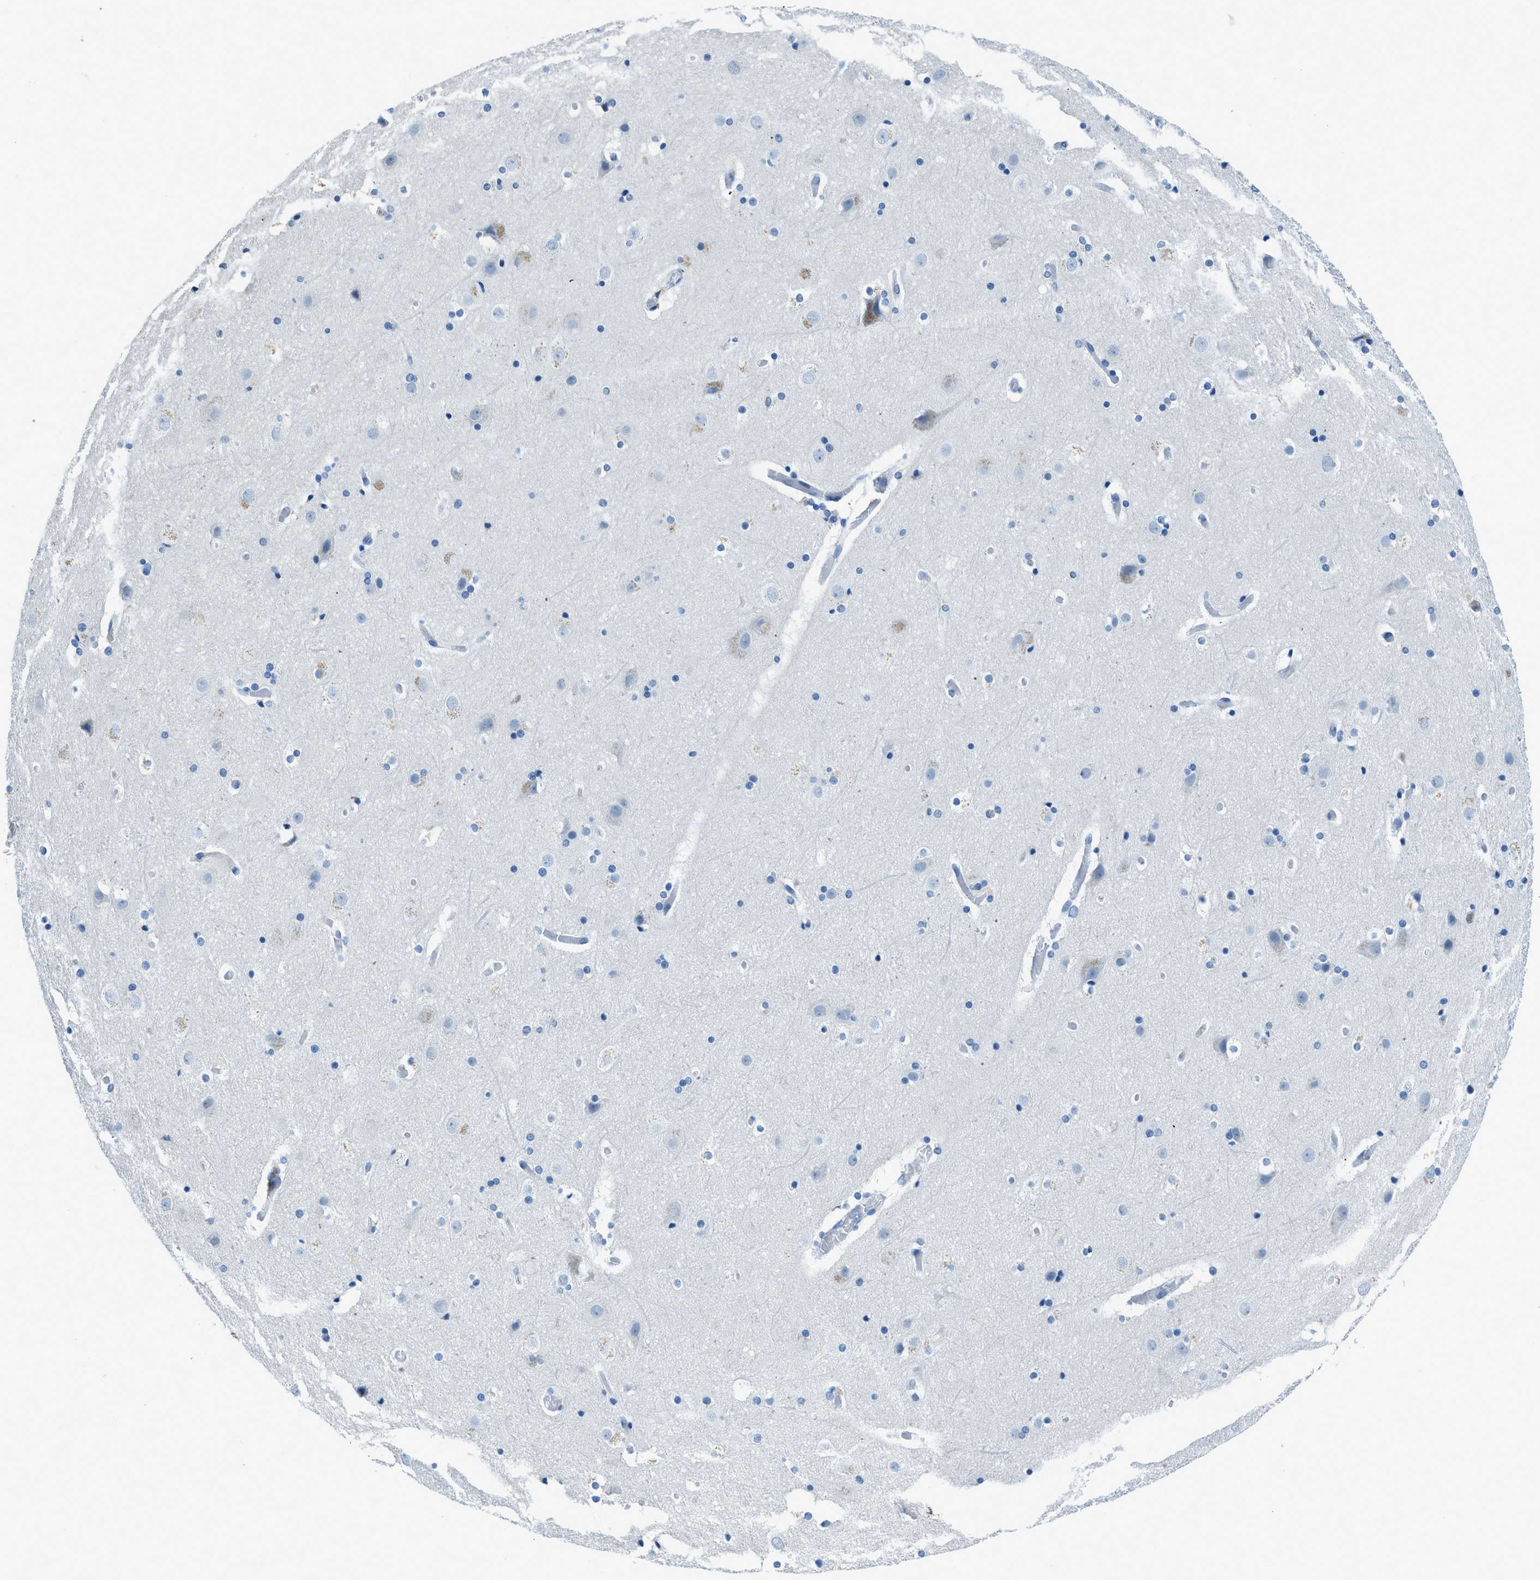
{"staining": {"intensity": "negative", "quantity": "none", "location": "none"}, "tissue": "cerebral cortex", "cell_type": "Endothelial cells", "image_type": "normal", "snomed": [{"axis": "morphology", "description": "Normal tissue, NOS"}, {"axis": "topography", "description": "Cerebral cortex"}], "caption": "The micrograph shows no staining of endothelial cells in benign cerebral cortex.", "gene": "ACAN", "patient": {"sex": "male", "age": 57}}